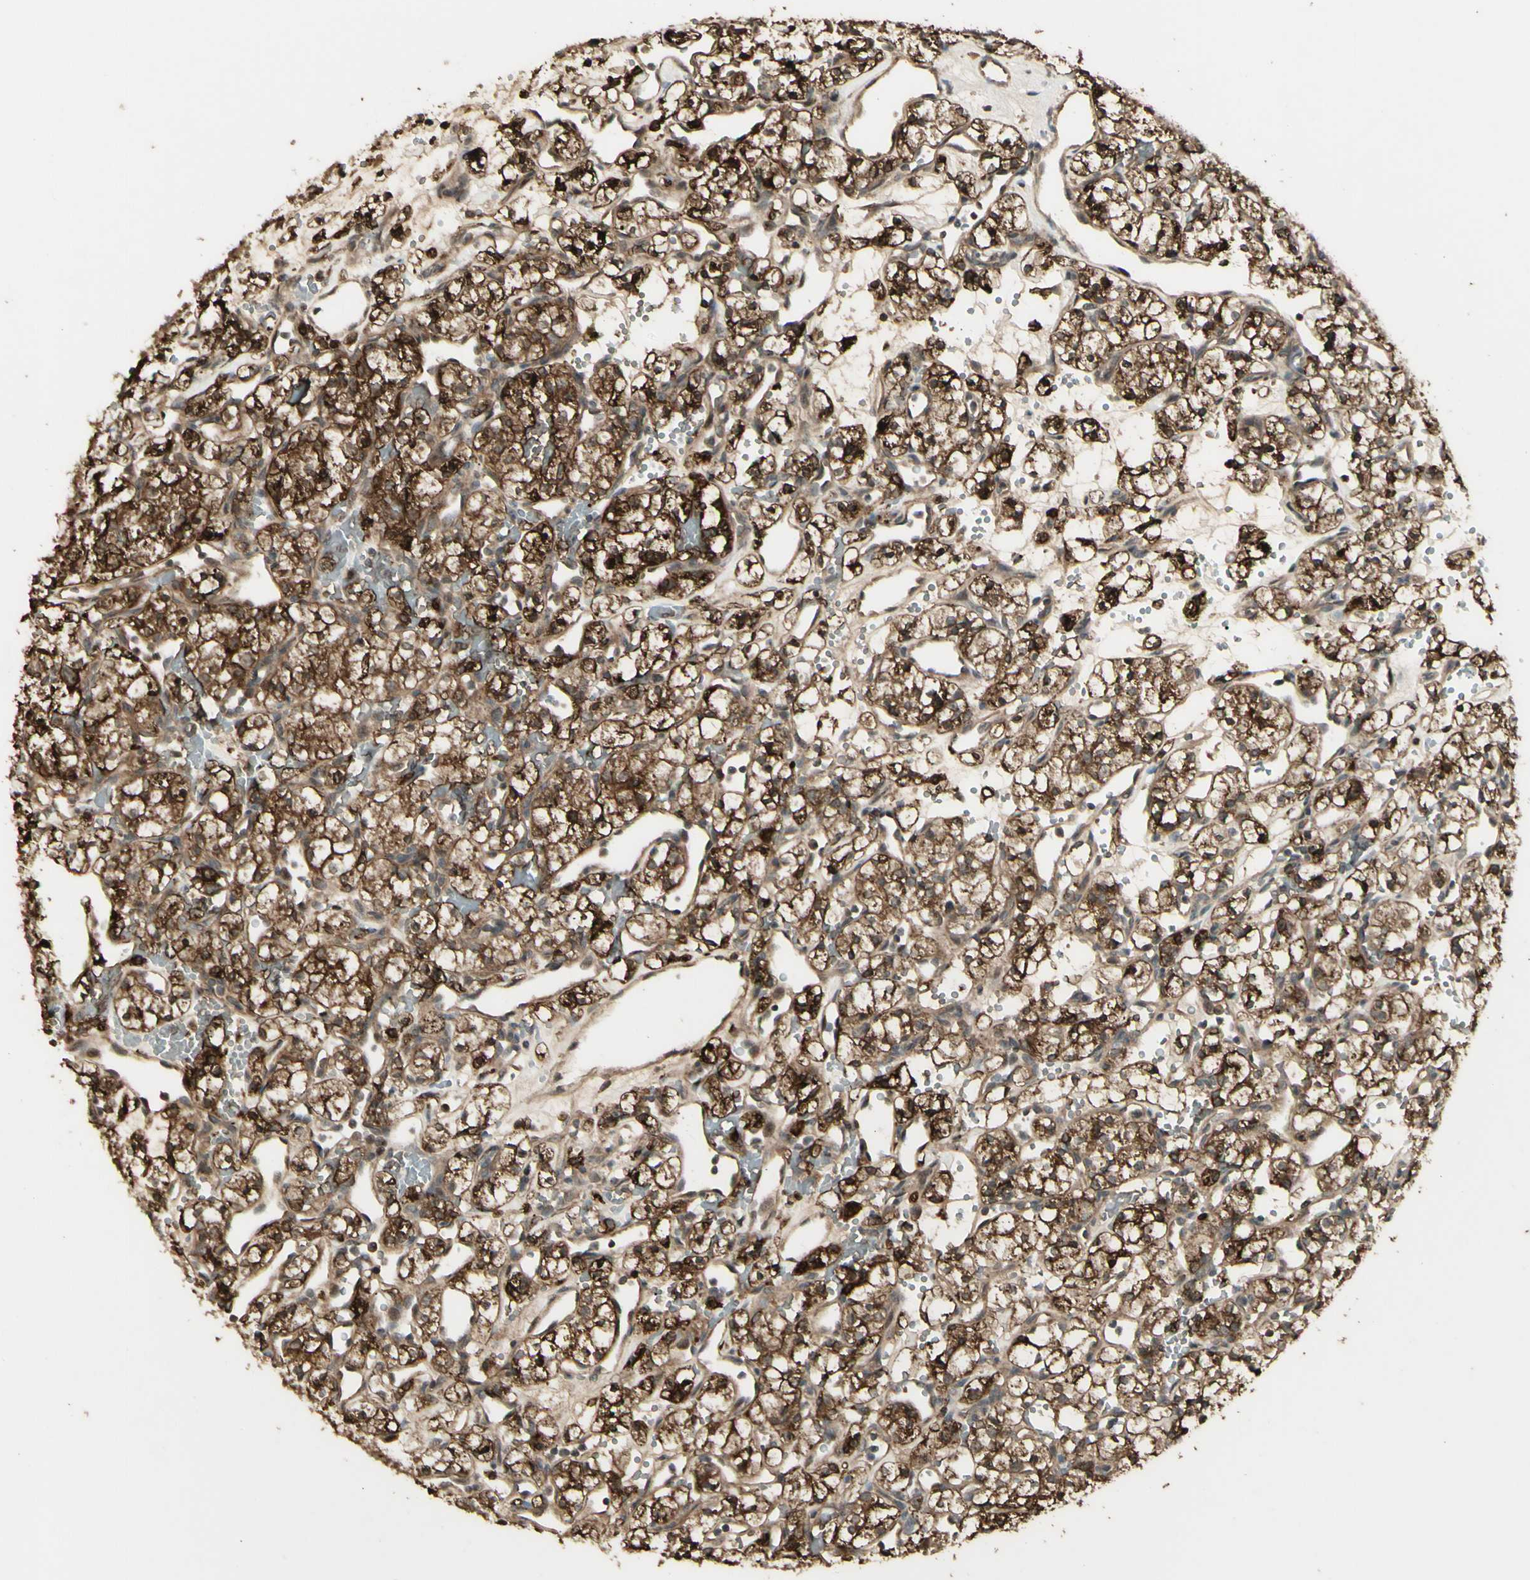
{"staining": {"intensity": "strong", "quantity": ">75%", "location": "cytoplasmic/membranous"}, "tissue": "renal cancer", "cell_type": "Tumor cells", "image_type": "cancer", "snomed": [{"axis": "morphology", "description": "Adenocarcinoma, NOS"}, {"axis": "topography", "description": "Kidney"}], "caption": "Approximately >75% of tumor cells in human renal adenocarcinoma reveal strong cytoplasmic/membranous protein staining as visualized by brown immunohistochemical staining.", "gene": "GNAS", "patient": {"sex": "female", "age": 60}}